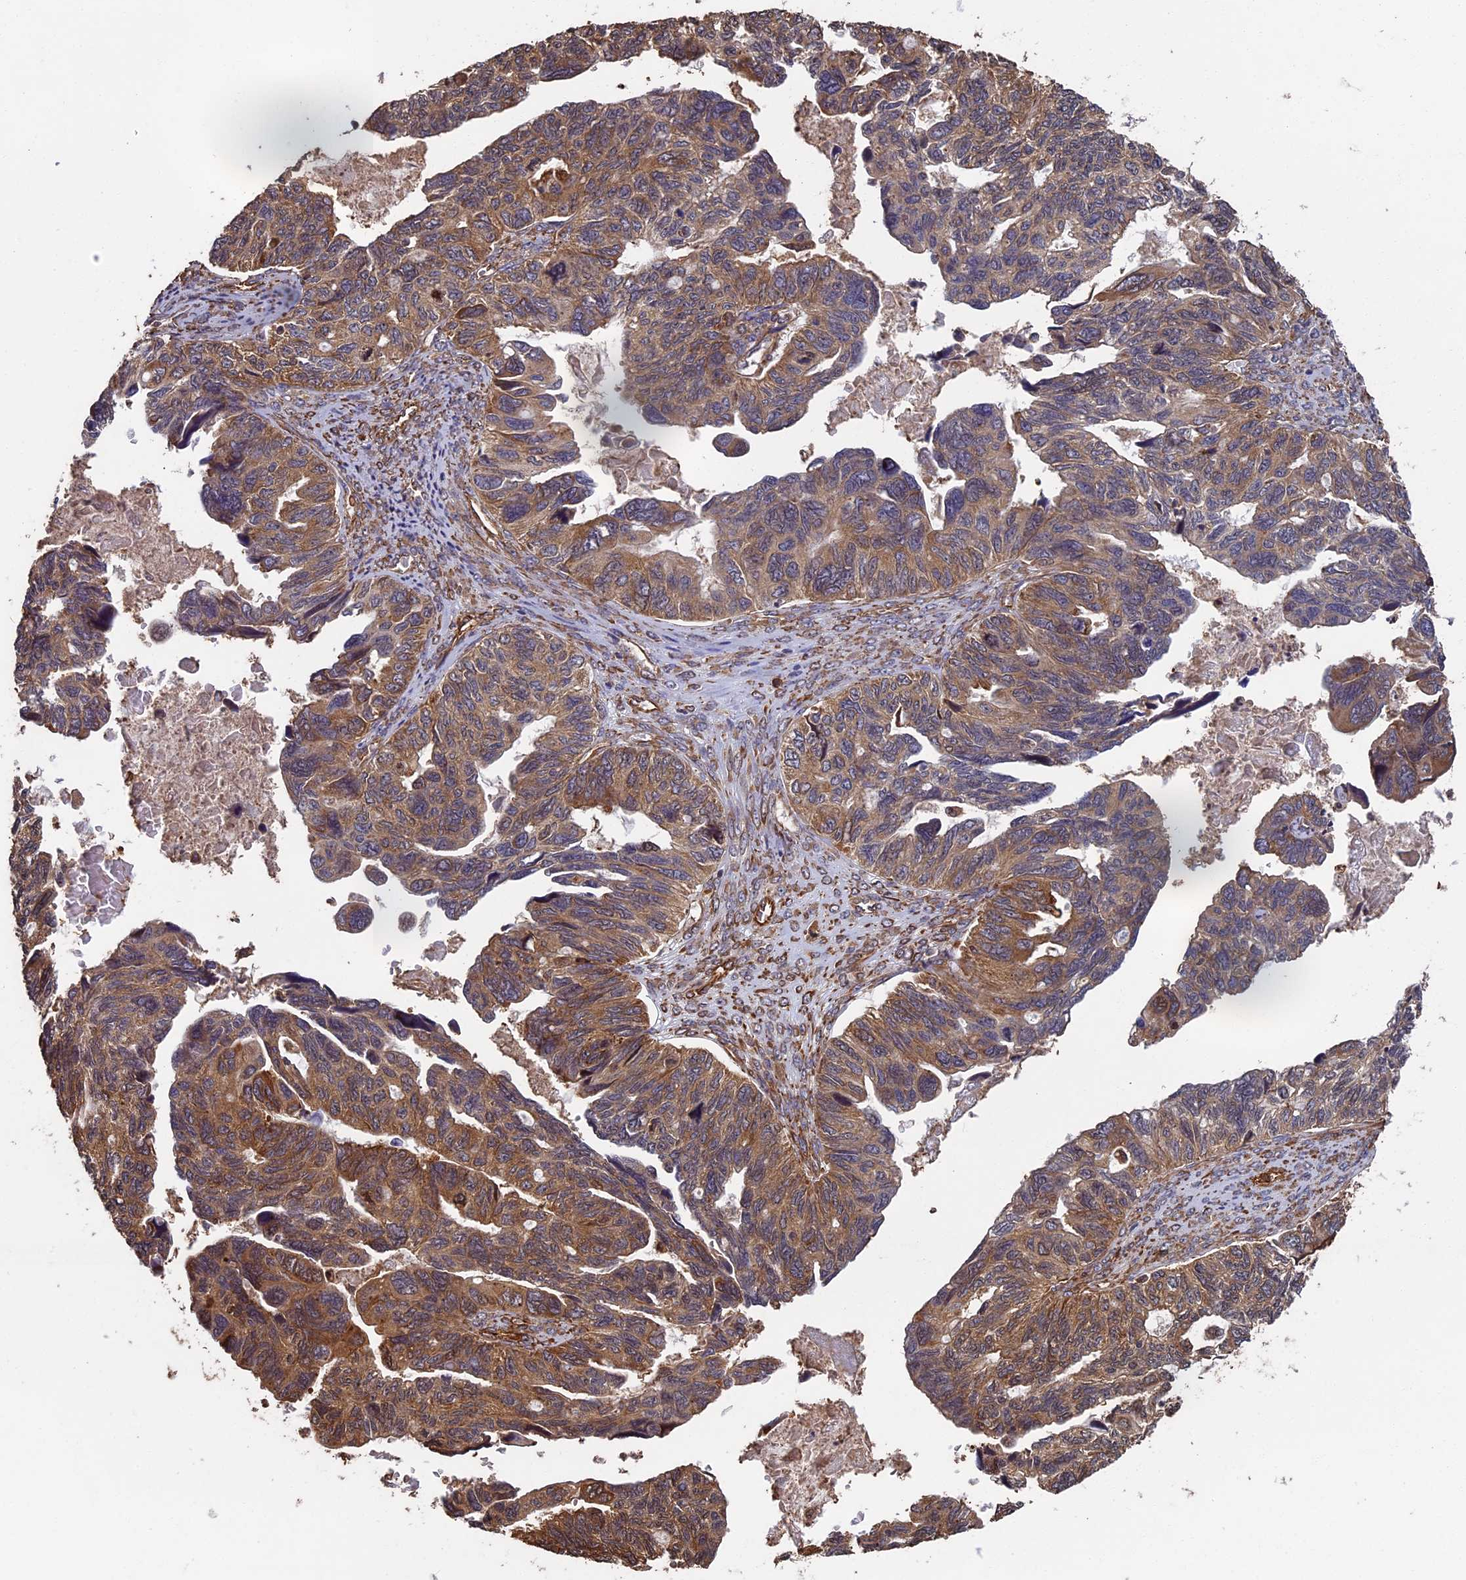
{"staining": {"intensity": "moderate", "quantity": "25%-75%", "location": "cytoplasmic/membranous"}, "tissue": "ovarian cancer", "cell_type": "Tumor cells", "image_type": "cancer", "snomed": [{"axis": "morphology", "description": "Cystadenocarcinoma, serous, NOS"}, {"axis": "topography", "description": "Ovary"}], "caption": "There is medium levels of moderate cytoplasmic/membranous expression in tumor cells of serous cystadenocarcinoma (ovarian), as demonstrated by immunohistochemical staining (brown color).", "gene": "CCDC124", "patient": {"sex": "female", "age": 79}}